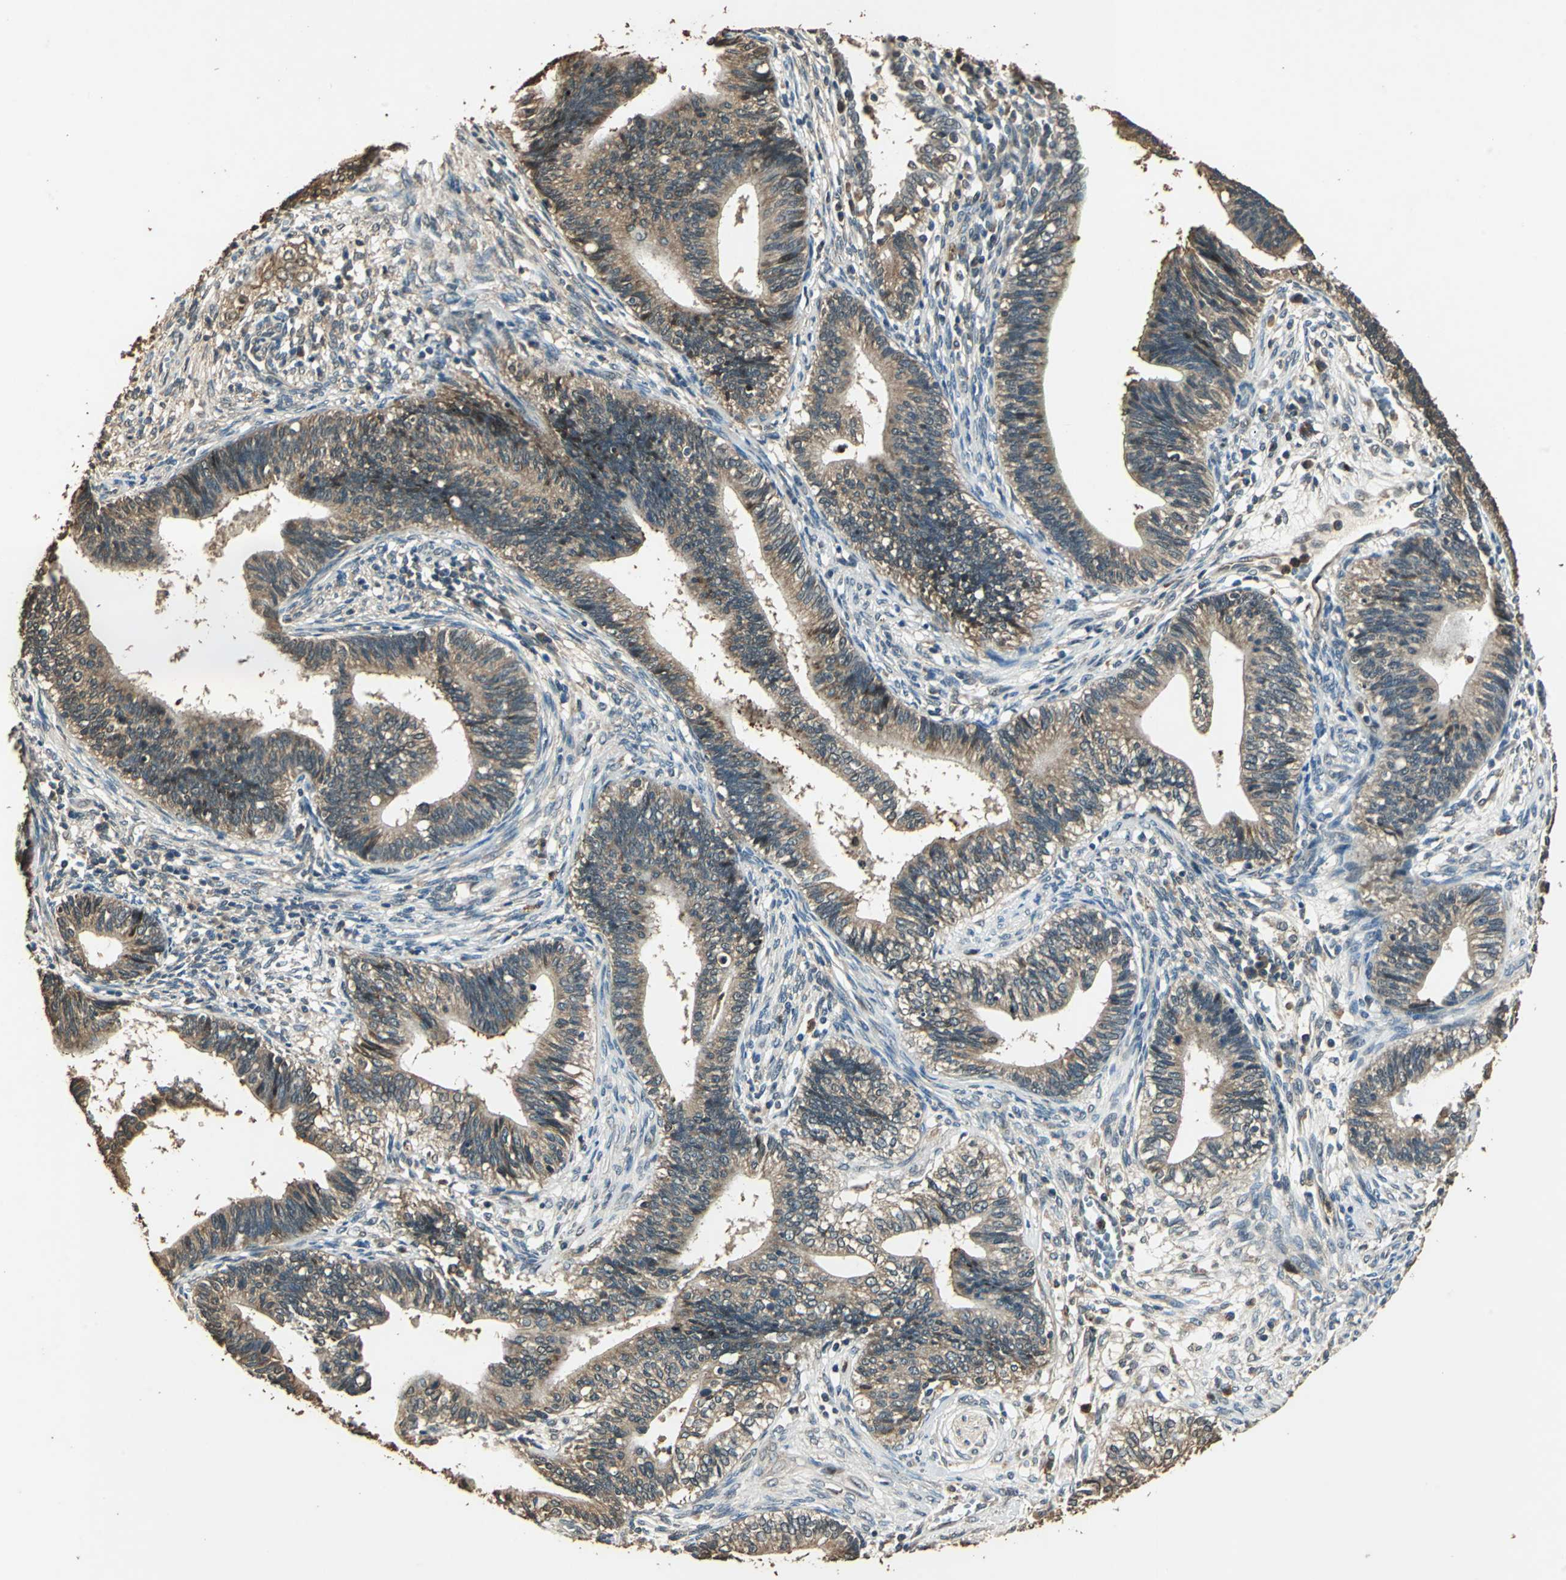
{"staining": {"intensity": "moderate", "quantity": ">75%", "location": "cytoplasmic/membranous"}, "tissue": "cervical cancer", "cell_type": "Tumor cells", "image_type": "cancer", "snomed": [{"axis": "morphology", "description": "Adenocarcinoma, NOS"}, {"axis": "topography", "description": "Cervix"}], "caption": "Protein analysis of adenocarcinoma (cervical) tissue reveals moderate cytoplasmic/membranous expression in approximately >75% of tumor cells.", "gene": "TMPRSS4", "patient": {"sex": "female", "age": 44}}